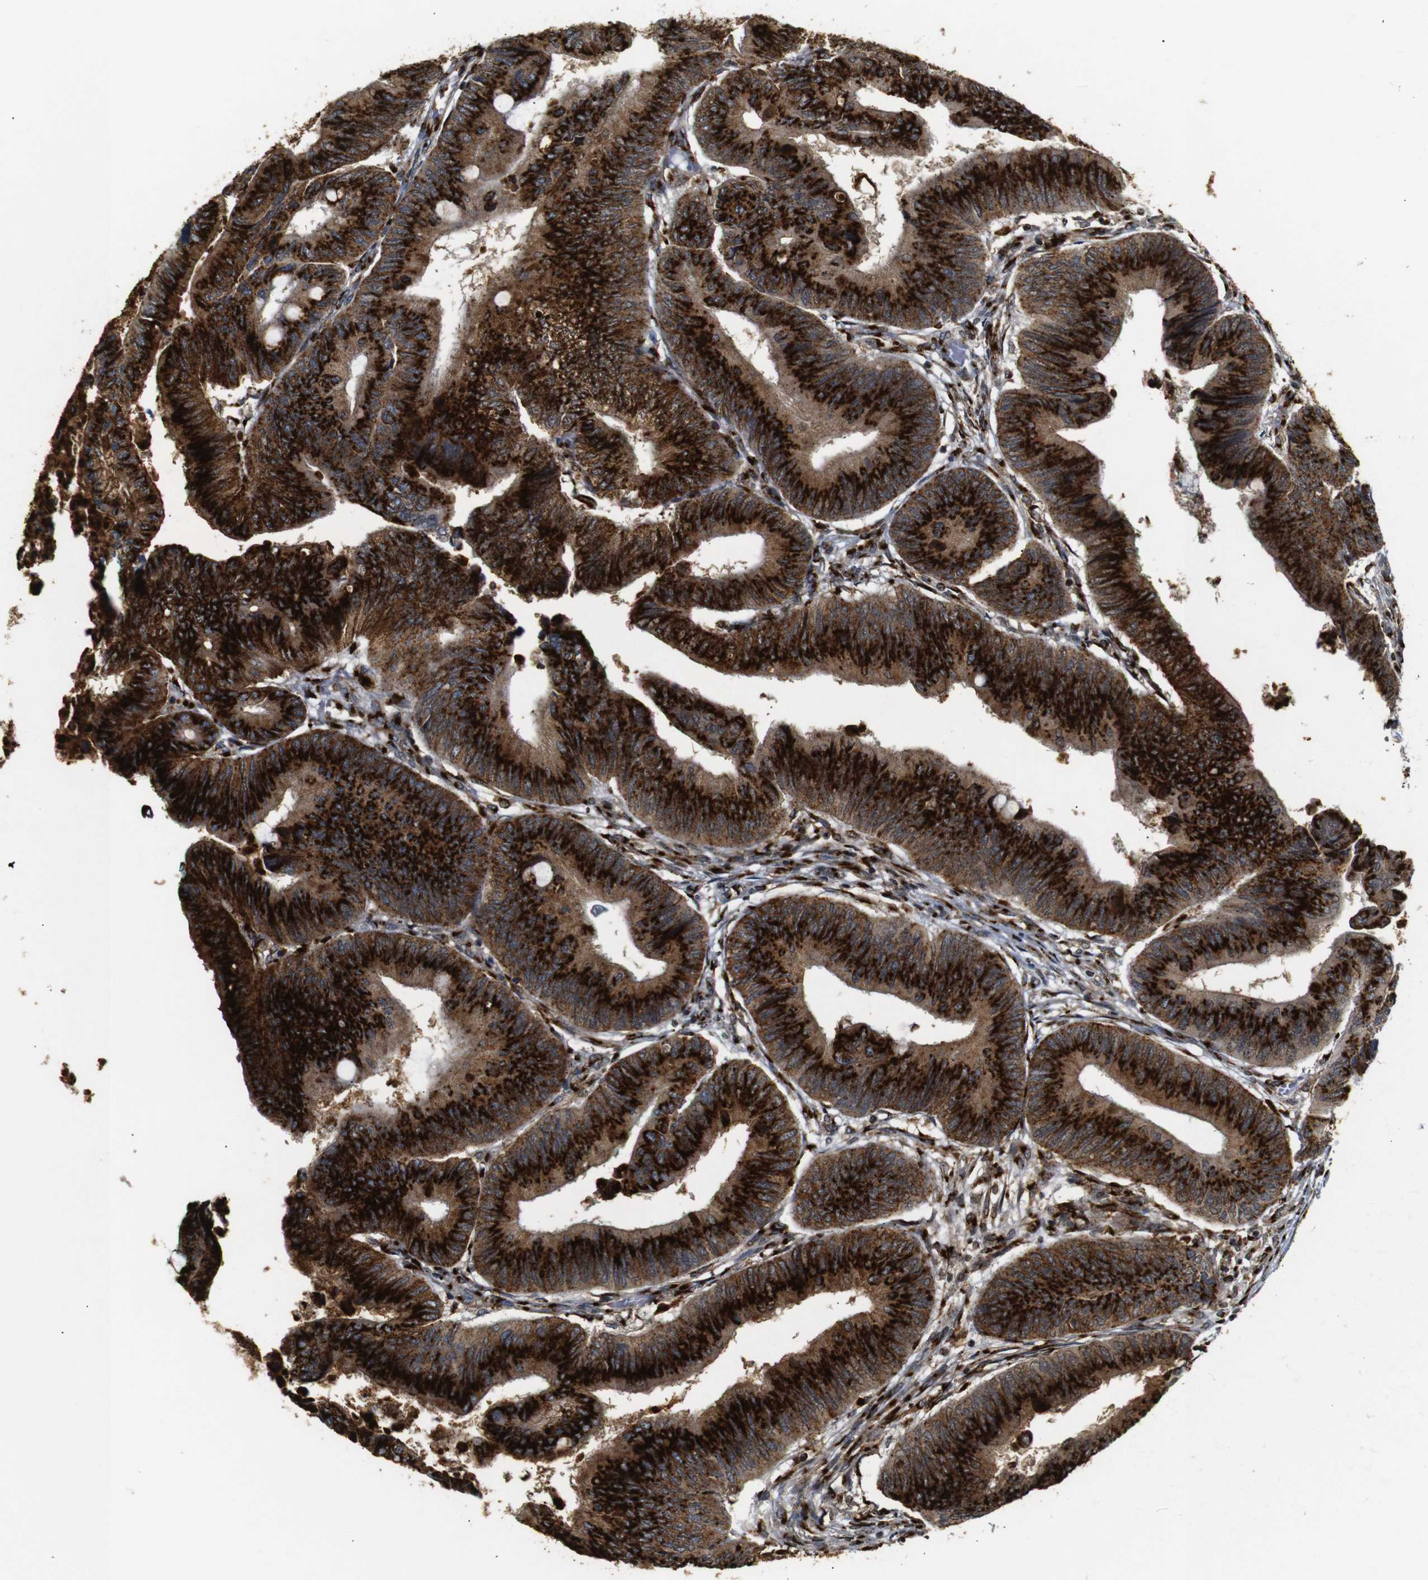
{"staining": {"intensity": "strong", "quantity": ">75%", "location": "cytoplasmic/membranous"}, "tissue": "colorectal cancer", "cell_type": "Tumor cells", "image_type": "cancer", "snomed": [{"axis": "morphology", "description": "Normal tissue, NOS"}, {"axis": "morphology", "description": "Adenocarcinoma, NOS"}, {"axis": "topography", "description": "Rectum"}, {"axis": "topography", "description": "Peripheral nerve tissue"}], "caption": "Human colorectal adenocarcinoma stained with a protein marker demonstrates strong staining in tumor cells.", "gene": "TGOLN2", "patient": {"sex": "male", "age": 92}}